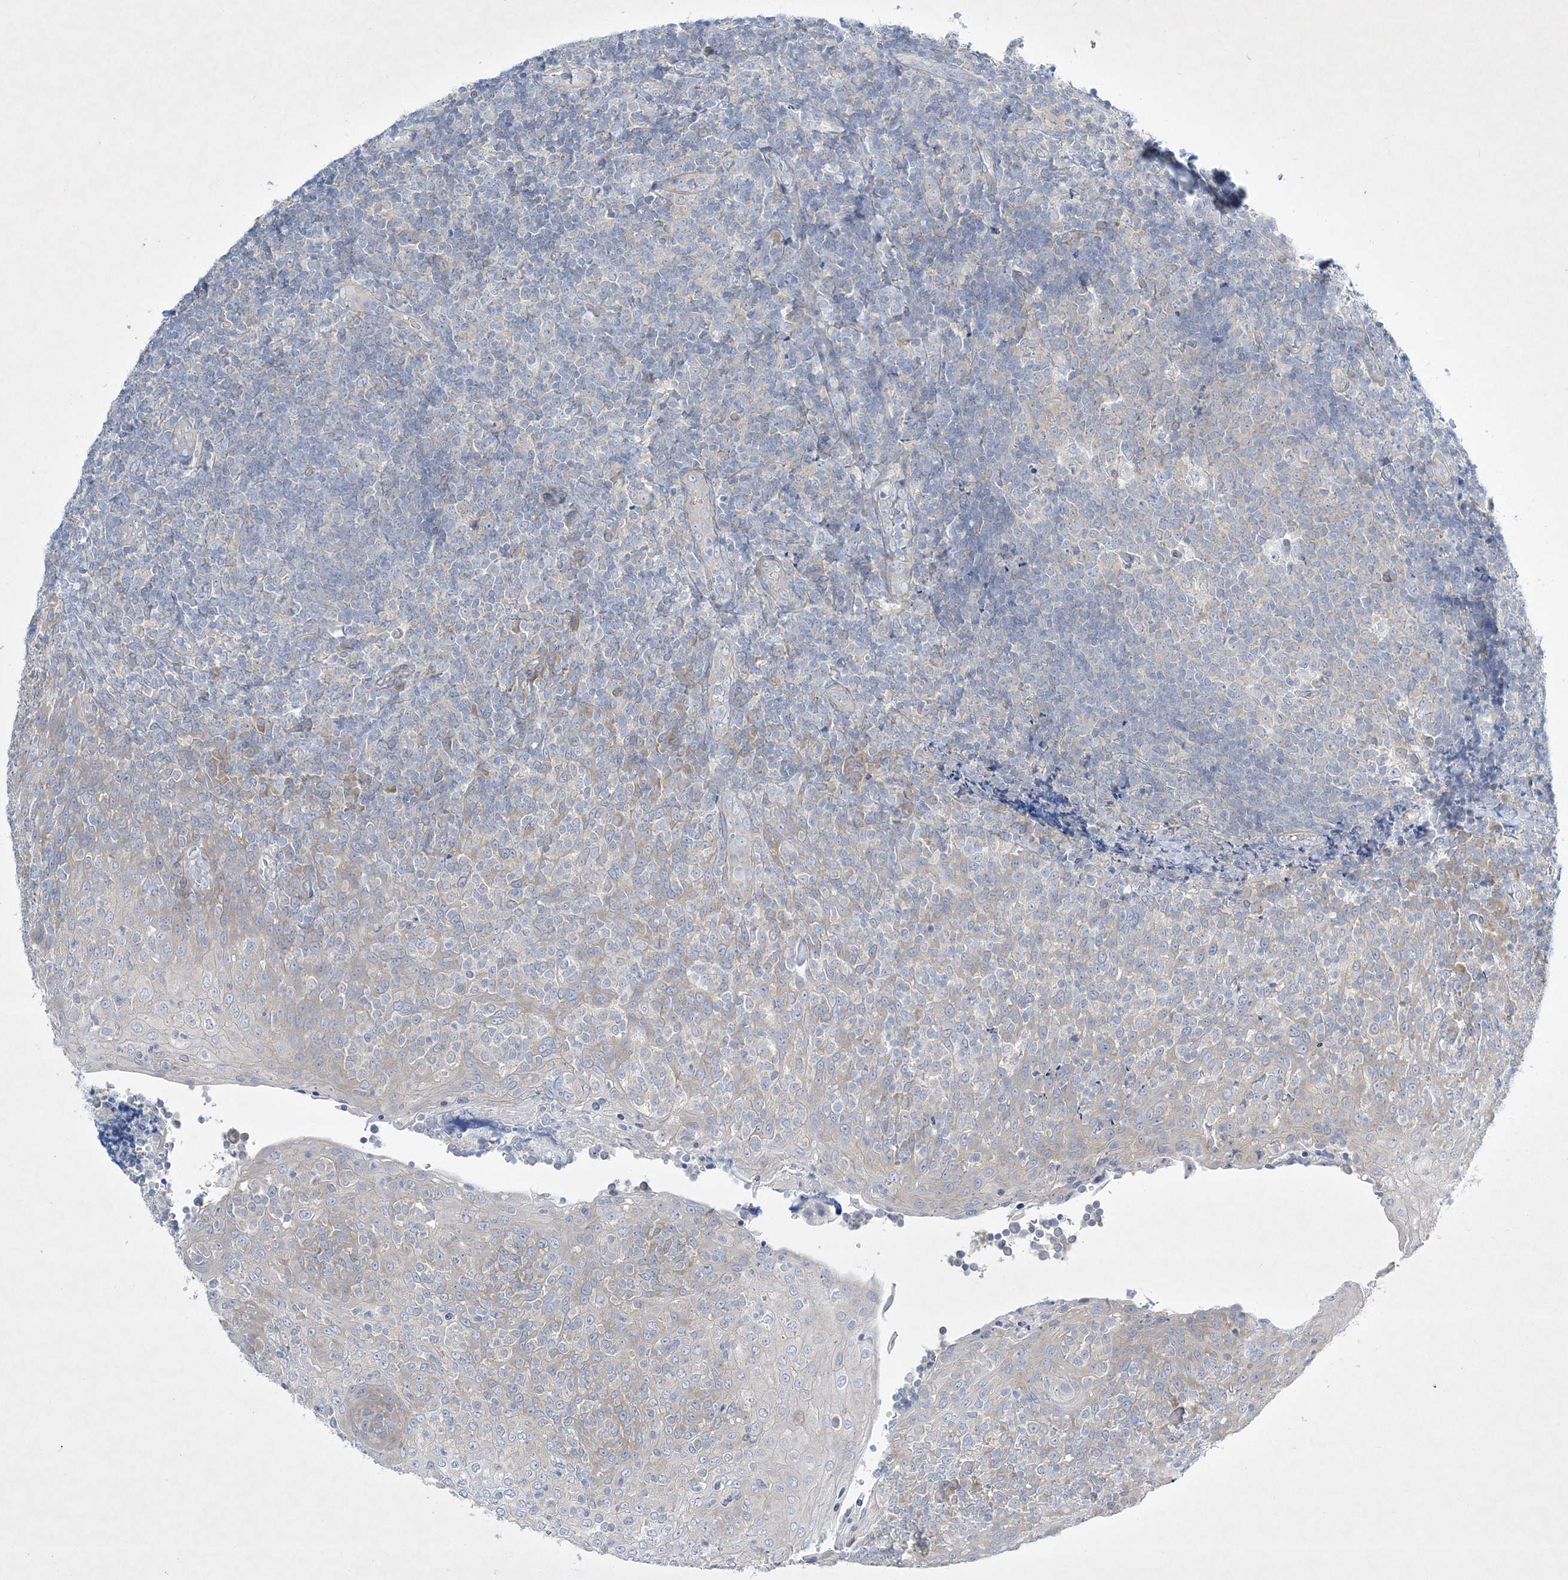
{"staining": {"intensity": "negative", "quantity": "none", "location": "none"}, "tissue": "tonsil", "cell_type": "Germinal center cells", "image_type": "normal", "snomed": [{"axis": "morphology", "description": "Normal tissue, NOS"}, {"axis": "topography", "description": "Tonsil"}], "caption": "High power microscopy histopathology image of an IHC micrograph of benign tonsil, revealing no significant staining in germinal center cells.", "gene": "FARSB", "patient": {"sex": "female", "age": 19}}